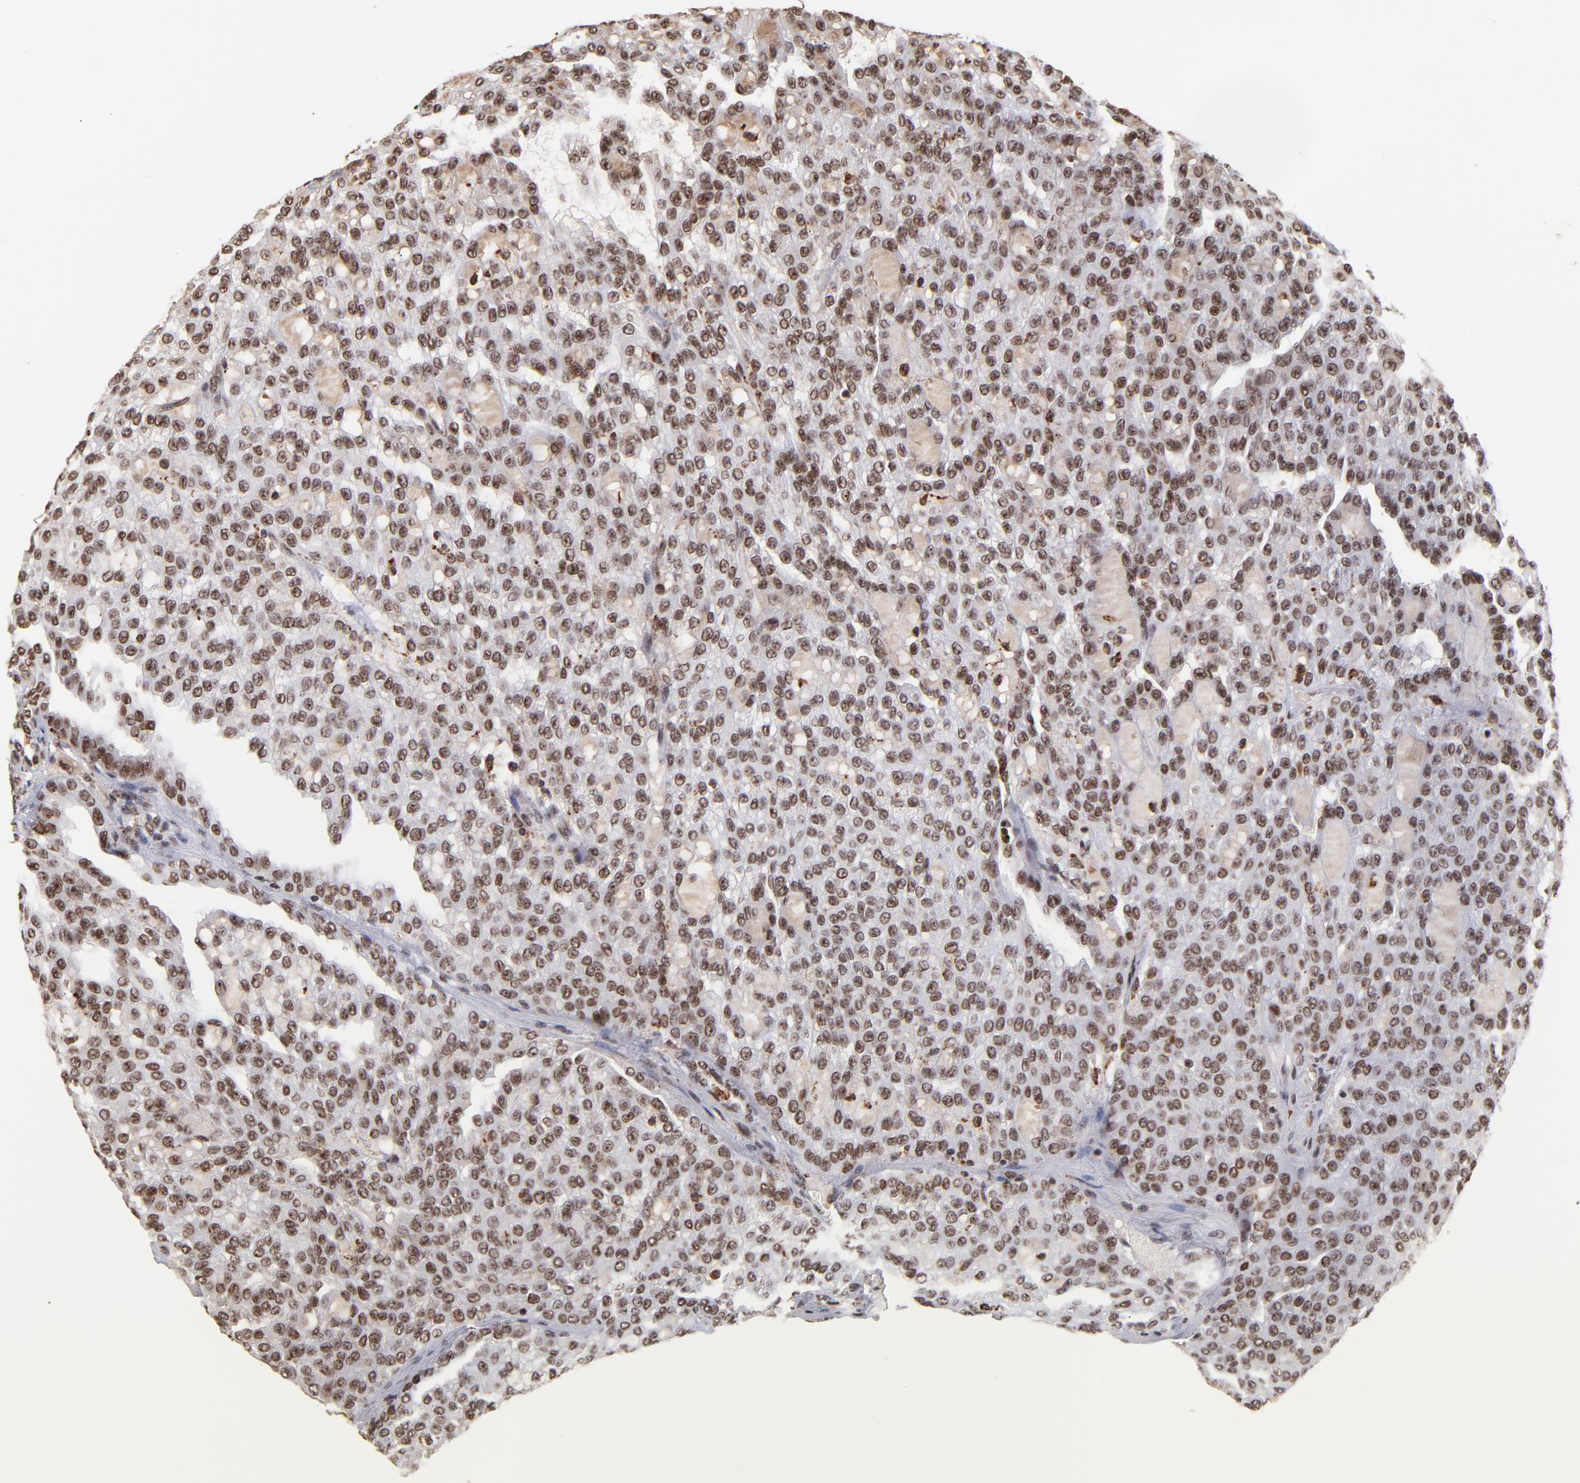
{"staining": {"intensity": "moderate", "quantity": ">75%", "location": "cytoplasmic/membranous,nuclear"}, "tissue": "renal cancer", "cell_type": "Tumor cells", "image_type": "cancer", "snomed": [{"axis": "morphology", "description": "Adenocarcinoma, NOS"}, {"axis": "topography", "description": "Kidney"}], "caption": "Moderate cytoplasmic/membranous and nuclear positivity is seen in approximately >75% of tumor cells in renal cancer.", "gene": "ZNF146", "patient": {"sex": "male", "age": 63}}